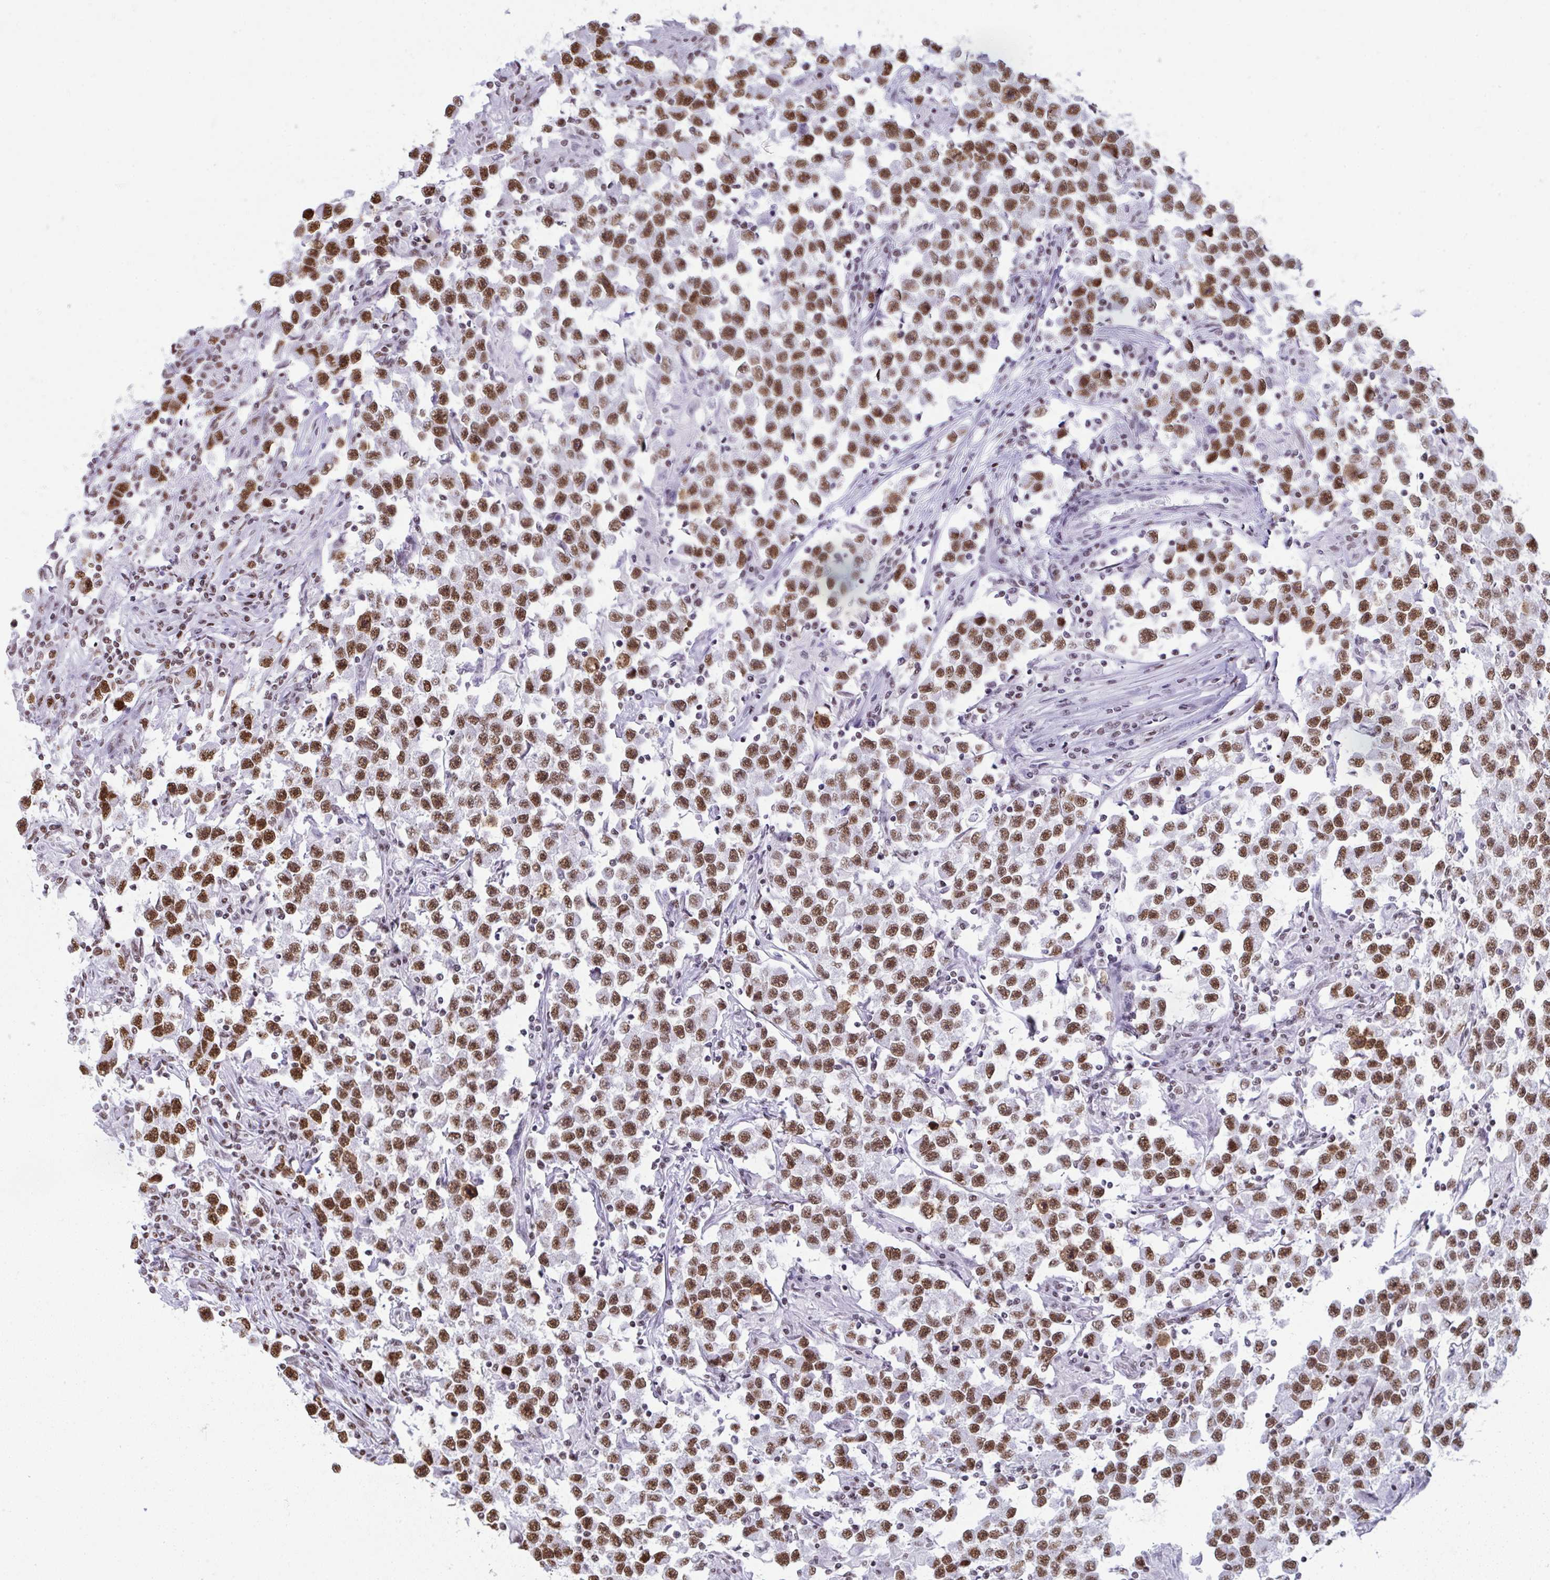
{"staining": {"intensity": "strong", "quantity": ">75%", "location": "nuclear"}, "tissue": "testis cancer", "cell_type": "Tumor cells", "image_type": "cancer", "snomed": [{"axis": "morphology", "description": "Seminoma, NOS"}, {"axis": "topography", "description": "Testis"}], "caption": "Protein expression analysis of seminoma (testis) demonstrates strong nuclear staining in approximately >75% of tumor cells. (DAB = brown stain, brightfield microscopy at high magnification).", "gene": "DDX52", "patient": {"sex": "male", "age": 33}}